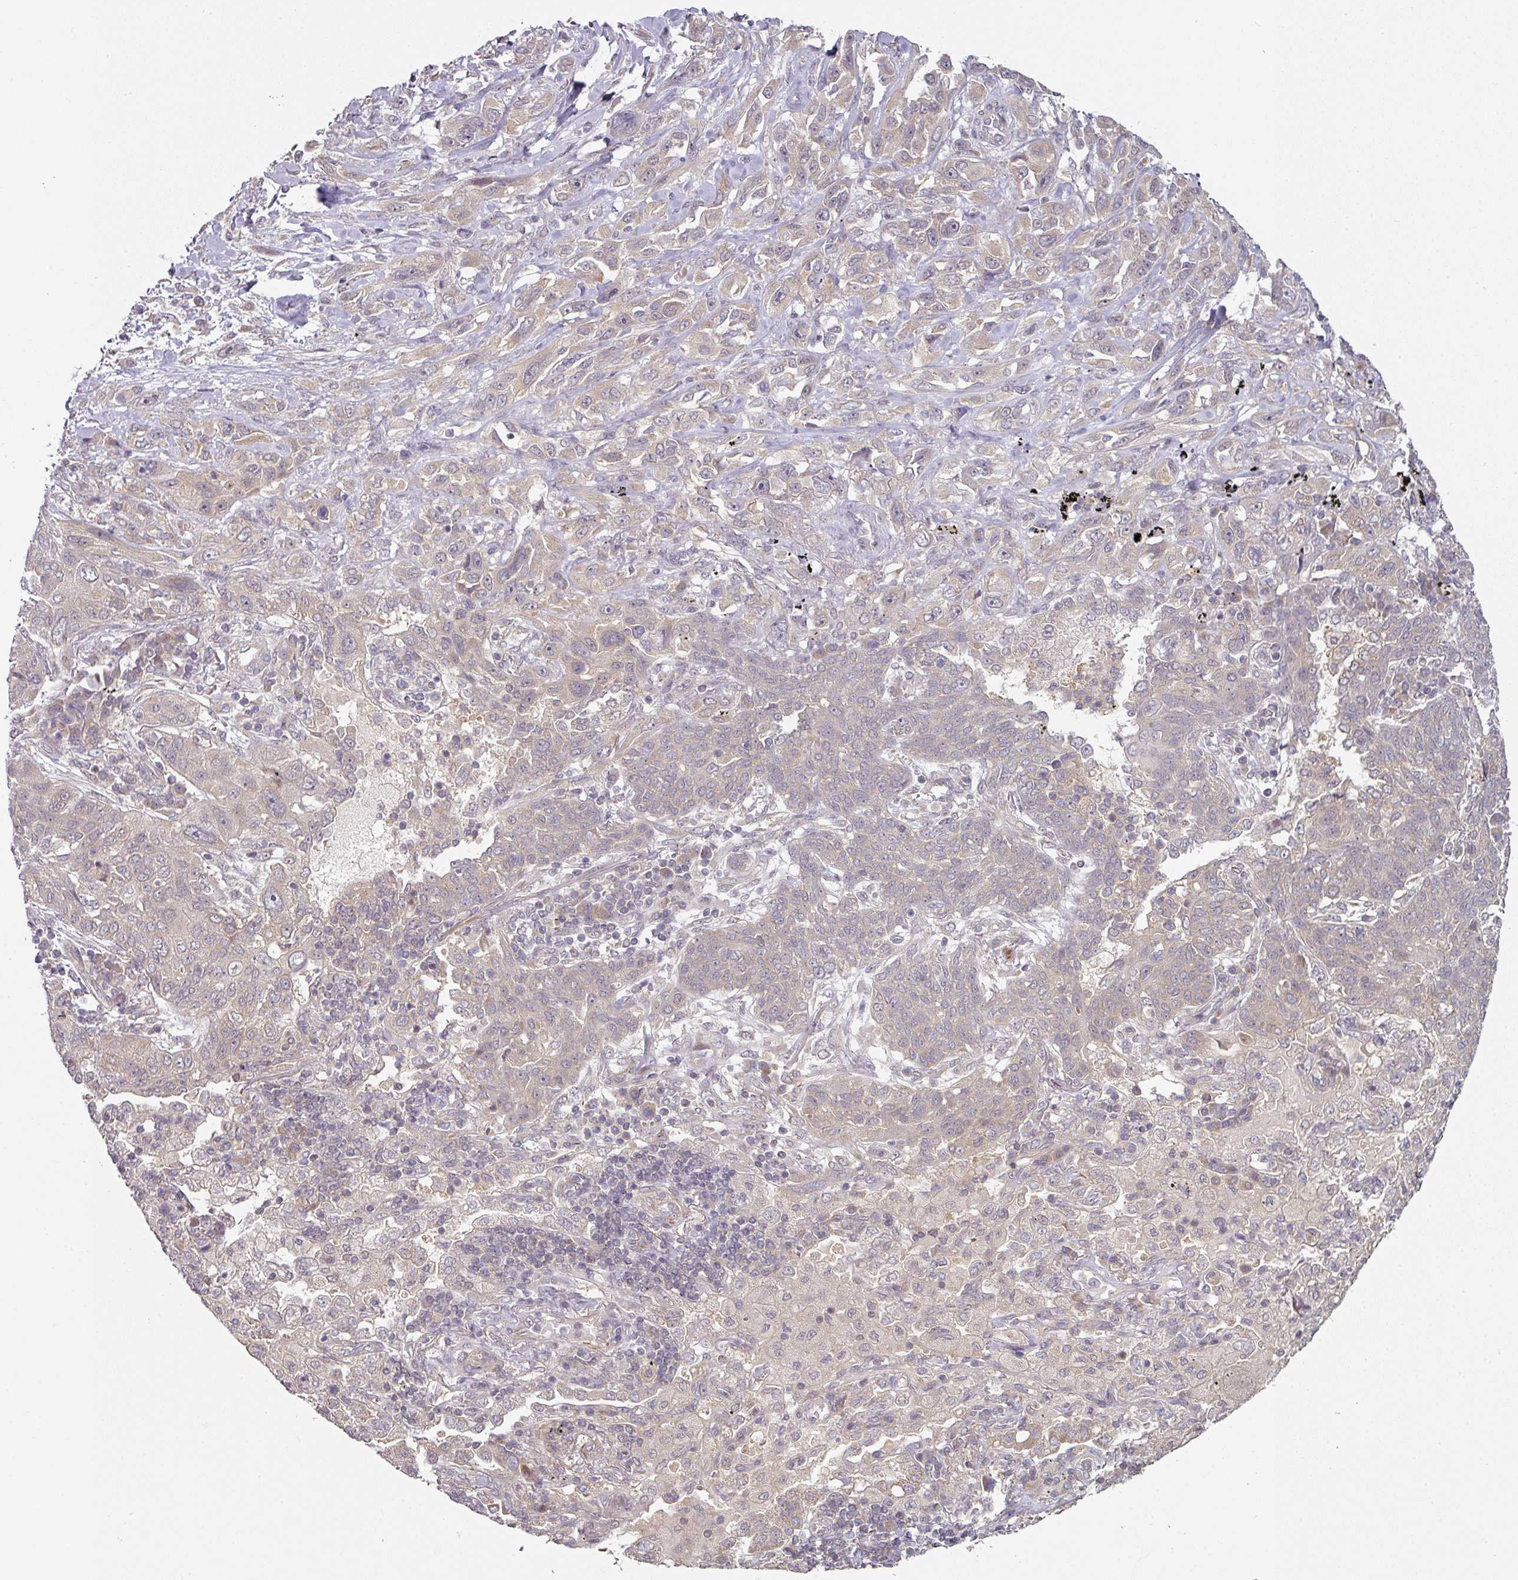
{"staining": {"intensity": "weak", "quantity": "<25%", "location": "cytoplasmic/membranous"}, "tissue": "lung cancer", "cell_type": "Tumor cells", "image_type": "cancer", "snomed": [{"axis": "morphology", "description": "Squamous cell carcinoma, NOS"}, {"axis": "topography", "description": "Lung"}], "caption": "Squamous cell carcinoma (lung) was stained to show a protein in brown. There is no significant staining in tumor cells.", "gene": "MAP2K2", "patient": {"sex": "female", "age": 70}}